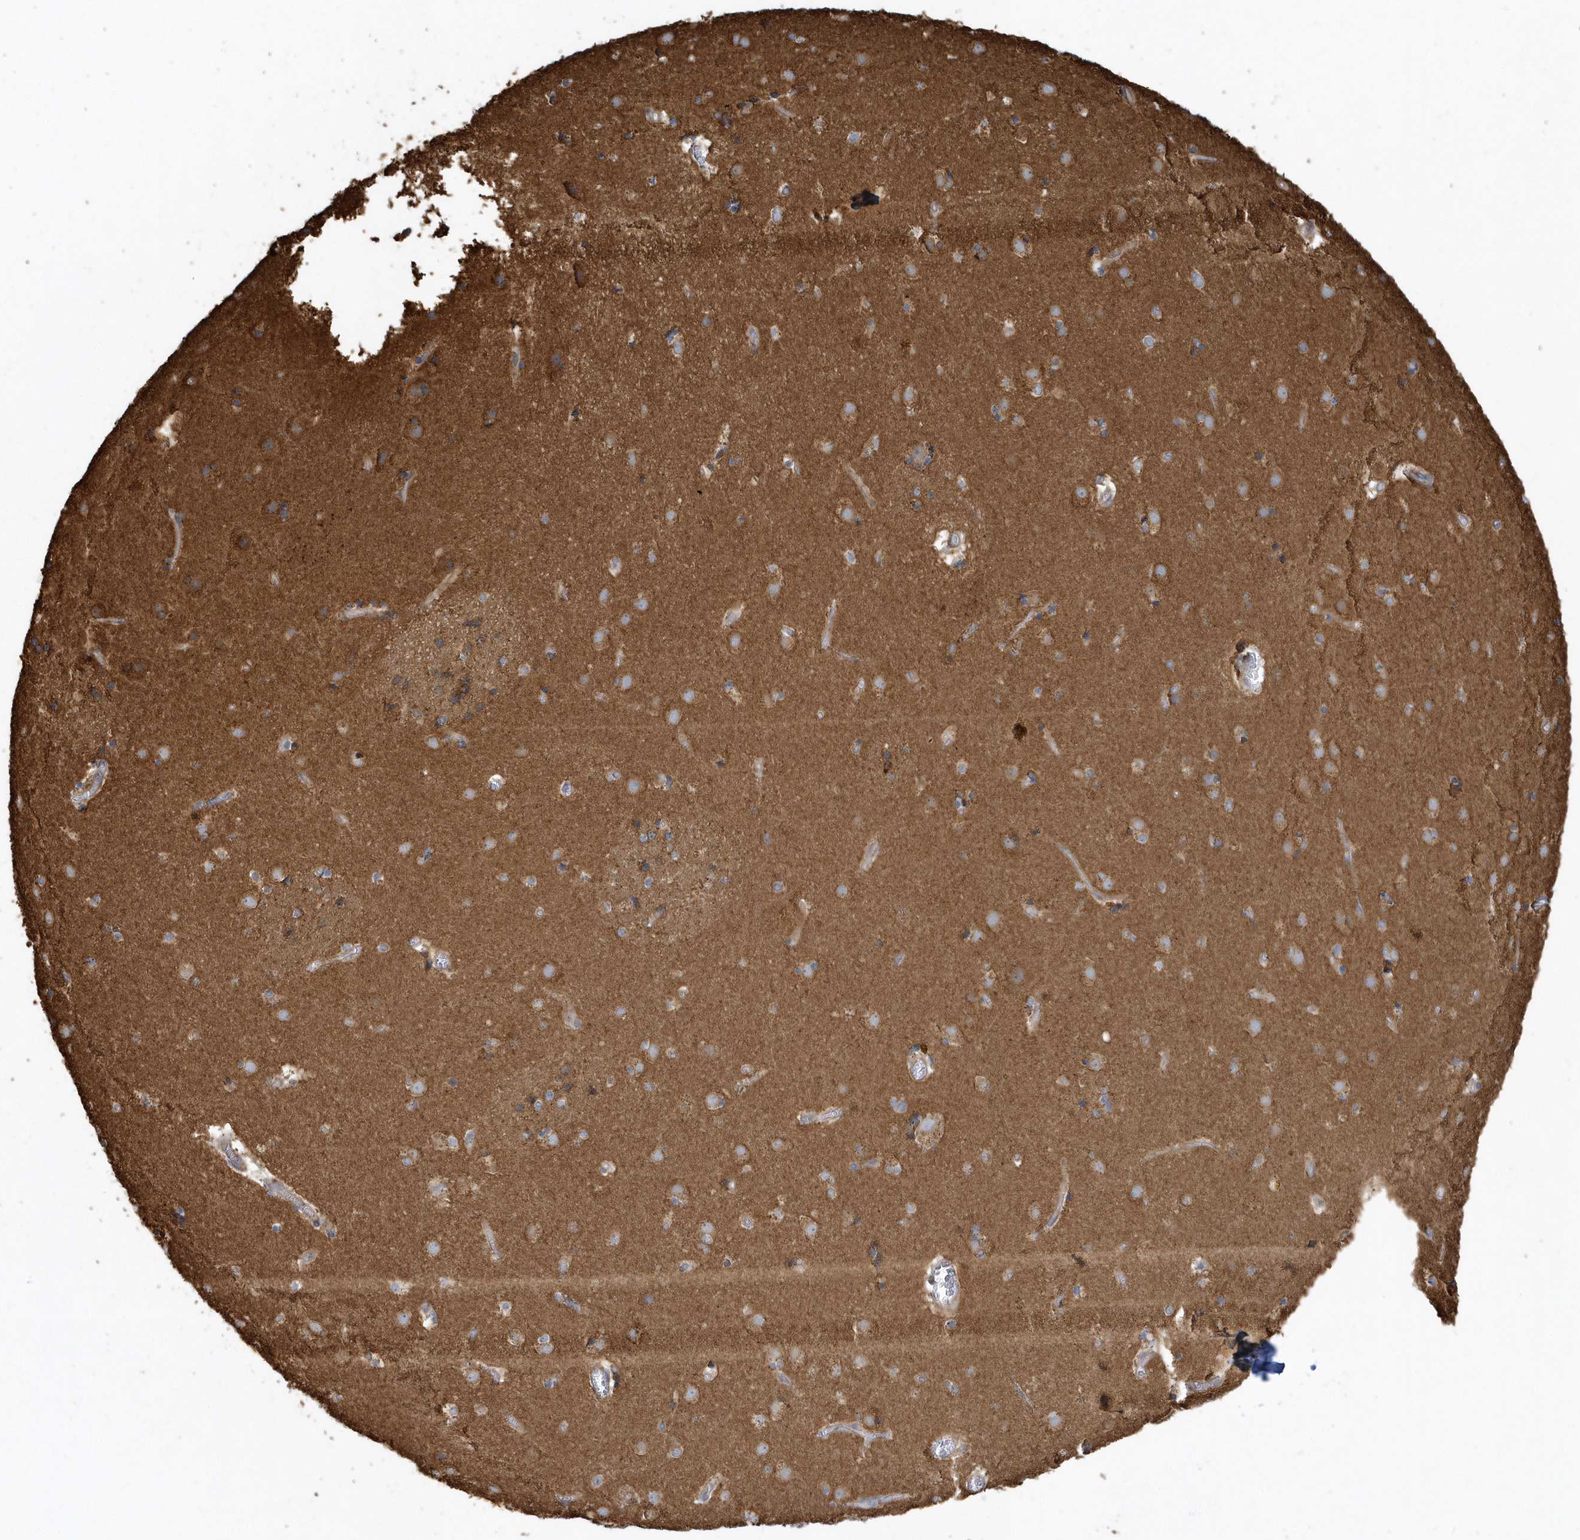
{"staining": {"intensity": "weak", "quantity": "25%-75%", "location": "cytoplasmic/membranous"}, "tissue": "caudate", "cell_type": "Glial cells", "image_type": "normal", "snomed": [{"axis": "morphology", "description": "Normal tissue, NOS"}, {"axis": "topography", "description": "Lateral ventricle wall"}], "caption": "Approximately 25%-75% of glial cells in unremarkable caudate show weak cytoplasmic/membranous protein expression as visualized by brown immunohistochemical staining.", "gene": "TRAIP", "patient": {"sex": "male", "age": 70}}